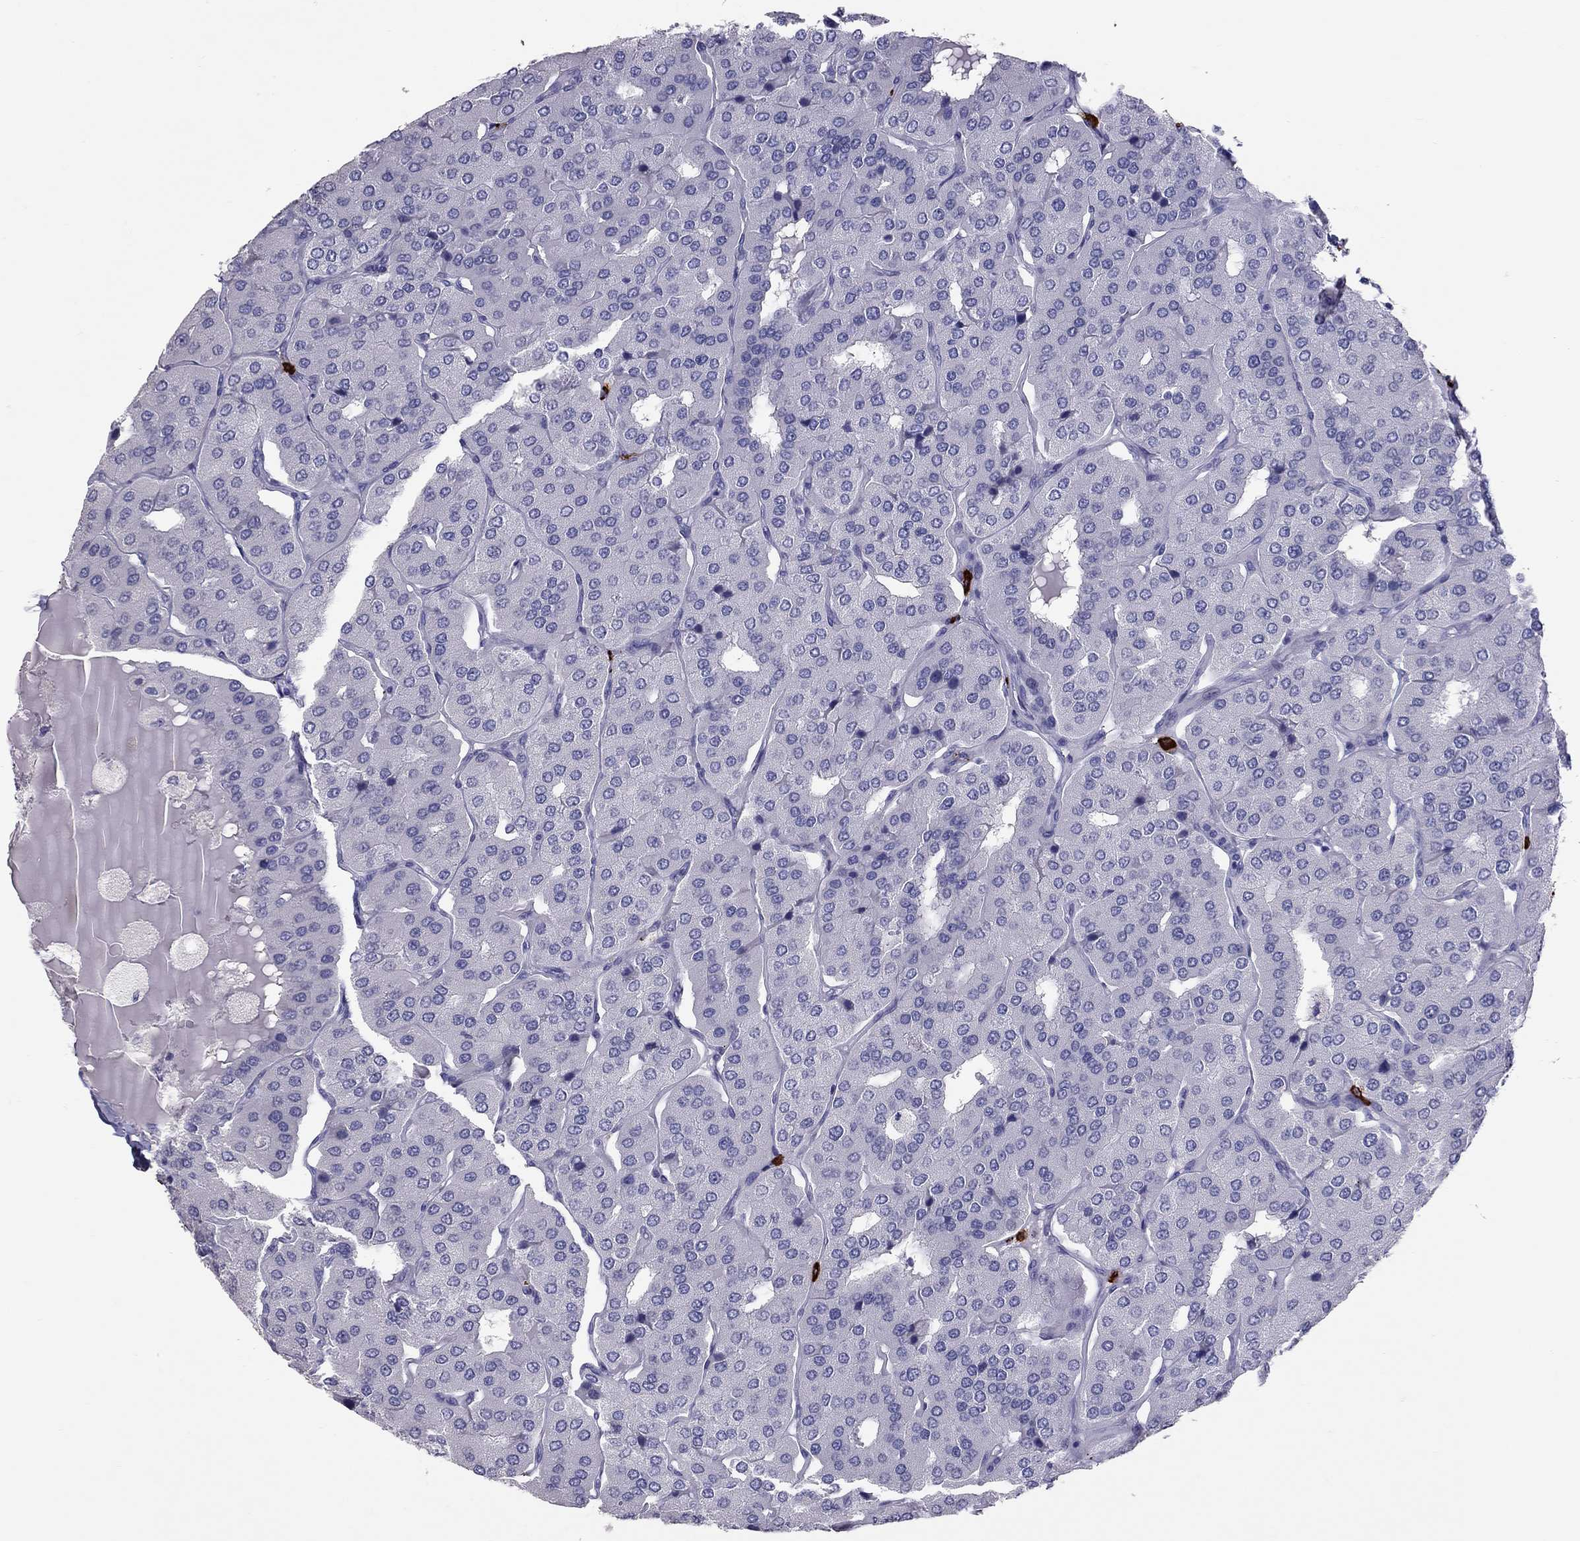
{"staining": {"intensity": "negative", "quantity": "none", "location": "none"}, "tissue": "parathyroid gland", "cell_type": "Glandular cells", "image_type": "normal", "snomed": [{"axis": "morphology", "description": "Normal tissue, NOS"}, {"axis": "morphology", "description": "Adenoma, NOS"}, {"axis": "topography", "description": "Parathyroid gland"}], "caption": "Immunohistochemical staining of unremarkable human parathyroid gland exhibits no significant staining in glandular cells.", "gene": "IL17REL", "patient": {"sex": "female", "age": 86}}